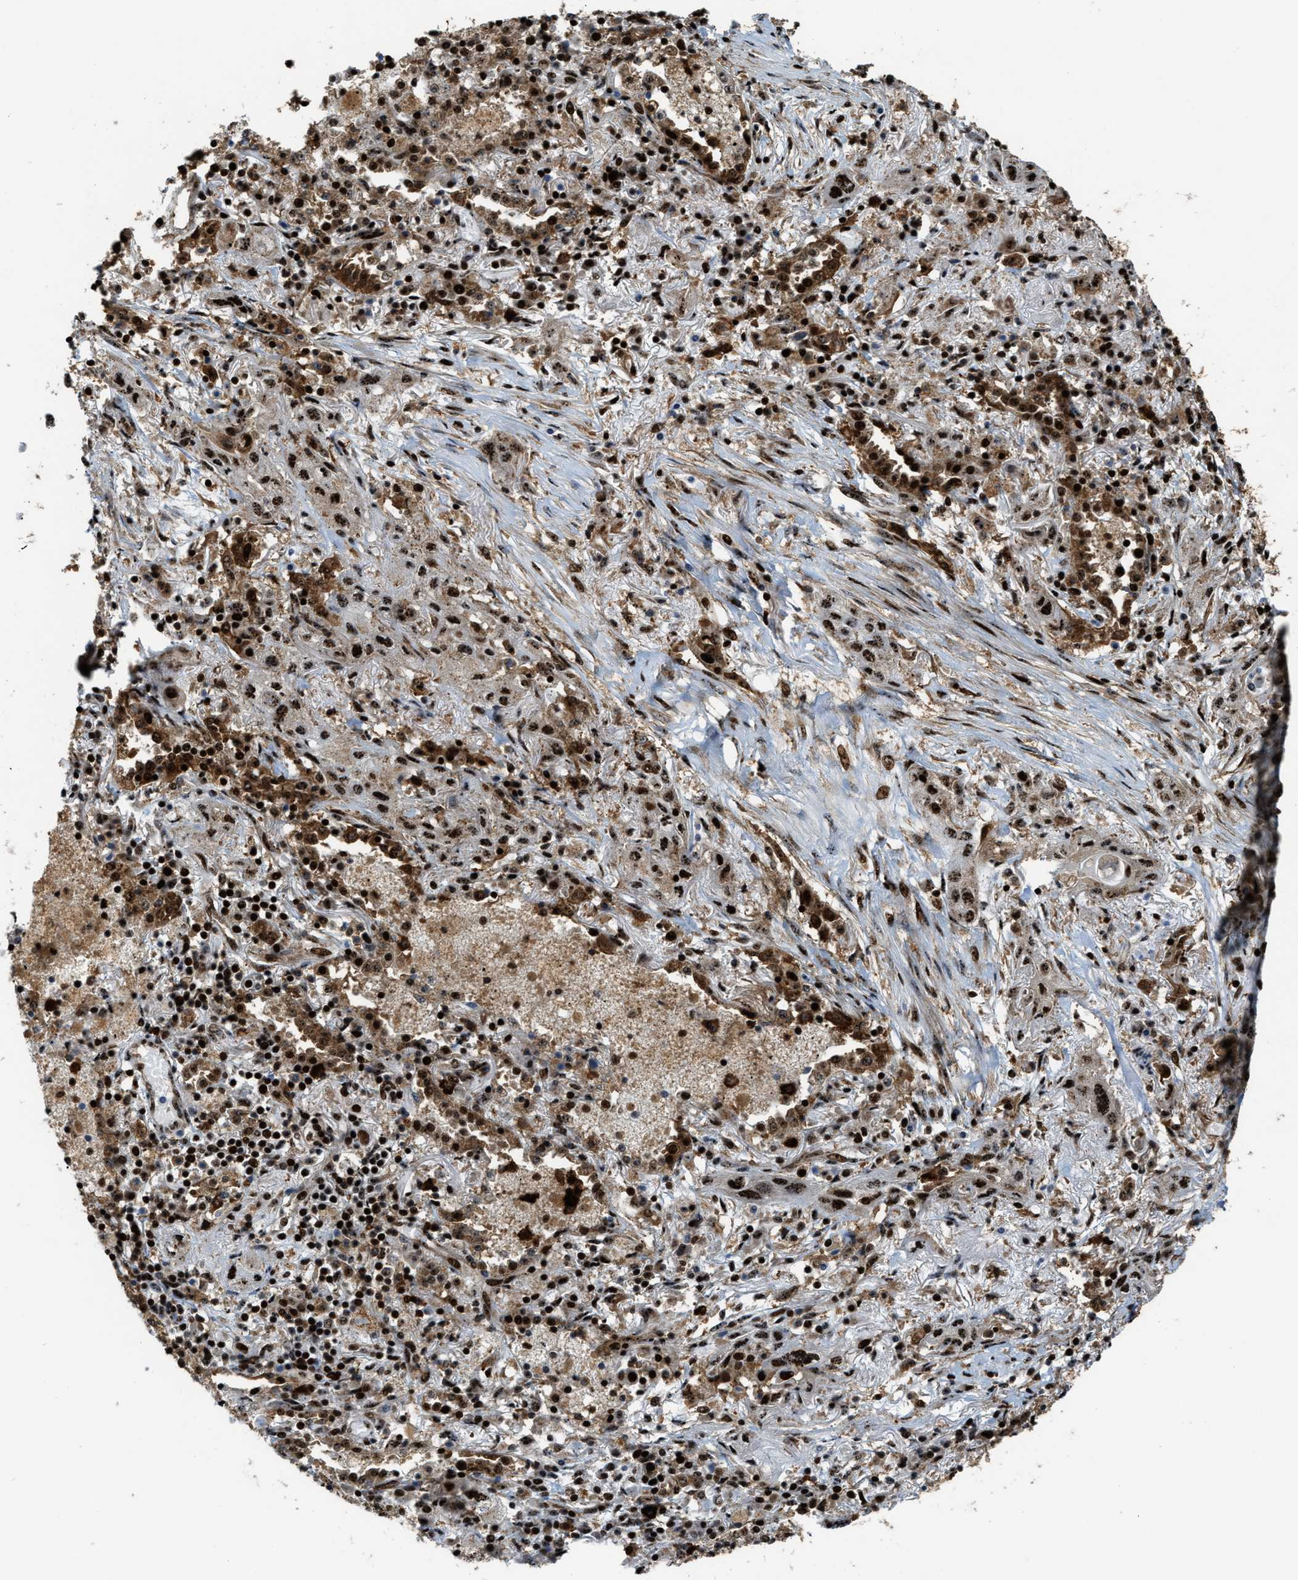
{"staining": {"intensity": "strong", "quantity": ">75%", "location": "cytoplasmic/membranous,nuclear"}, "tissue": "lung cancer", "cell_type": "Tumor cells", "image_type": "cancer", "snomed": [{"axis": "morphology", "description": "Squamous cell carcinoma, NOS"}, {"axis": "topography", "description": "Lung"}], "caption": "Squamous cell carcinoma (lung) stained with immunohistochemistry (IHC) reveals strong cytoplasmic/membranous and nuclear positivity in about >75% of tumor cells.", "gene": "ZNF687", "patient": {"sex": "female", "age": 47}}